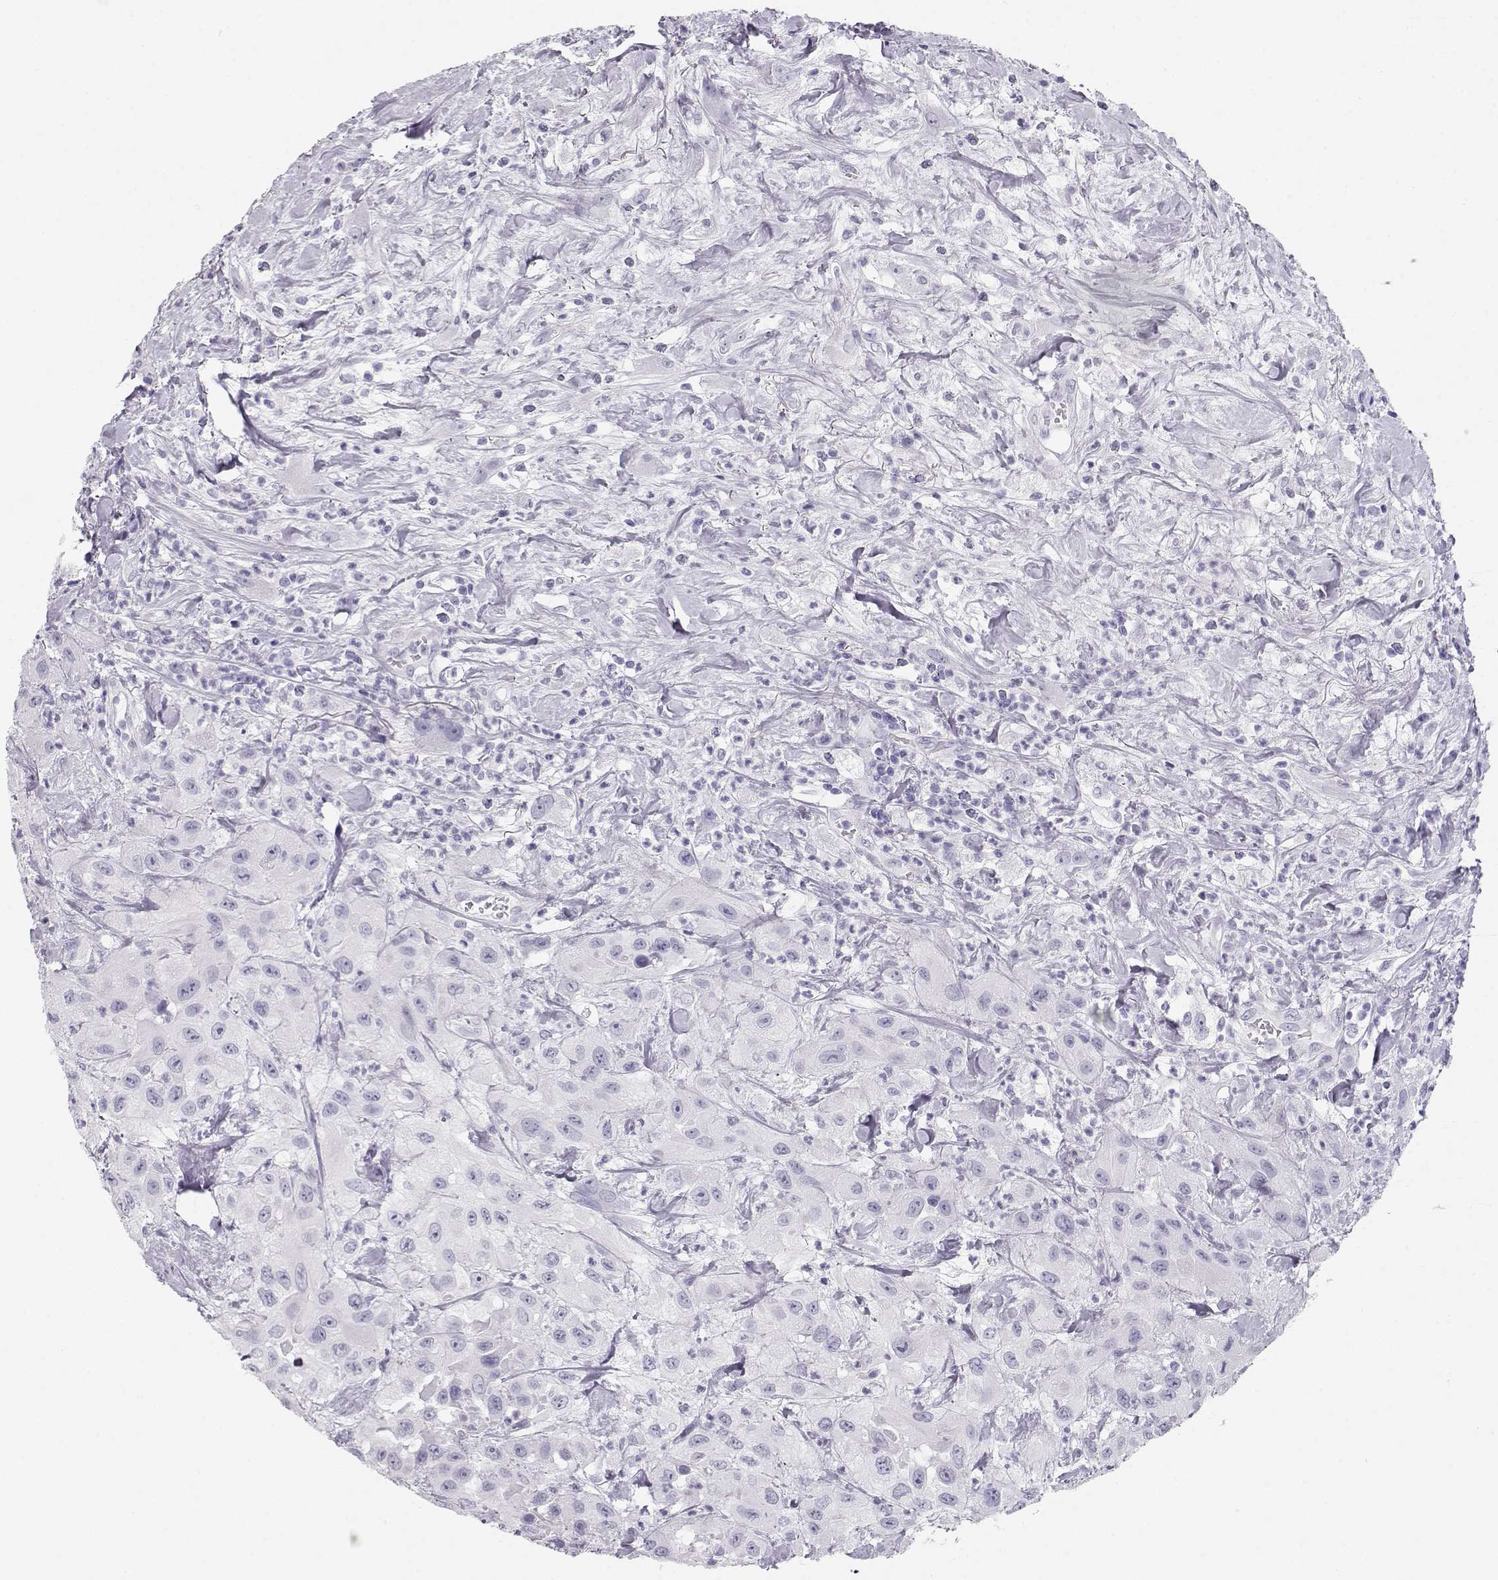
{"staining": {"intensity": "negative", "quantity": "none", "location": "none"}, "tissue": "urothelial cancer", "cell_type": "Tumor cells", "image_type": "cancer", "snomed": [{"axis": "morphology", "description": "Urothelial carcinoma, High grade"}, {"axis": "topography", "description": "Urinary bladder"}], "caption": "A histopathology image of urothelial cancer stained for a protein exhibits no brown staining in tumor cells.", "gene": "MAGEC1", "patient": {"sex": "male", "age": 79}}